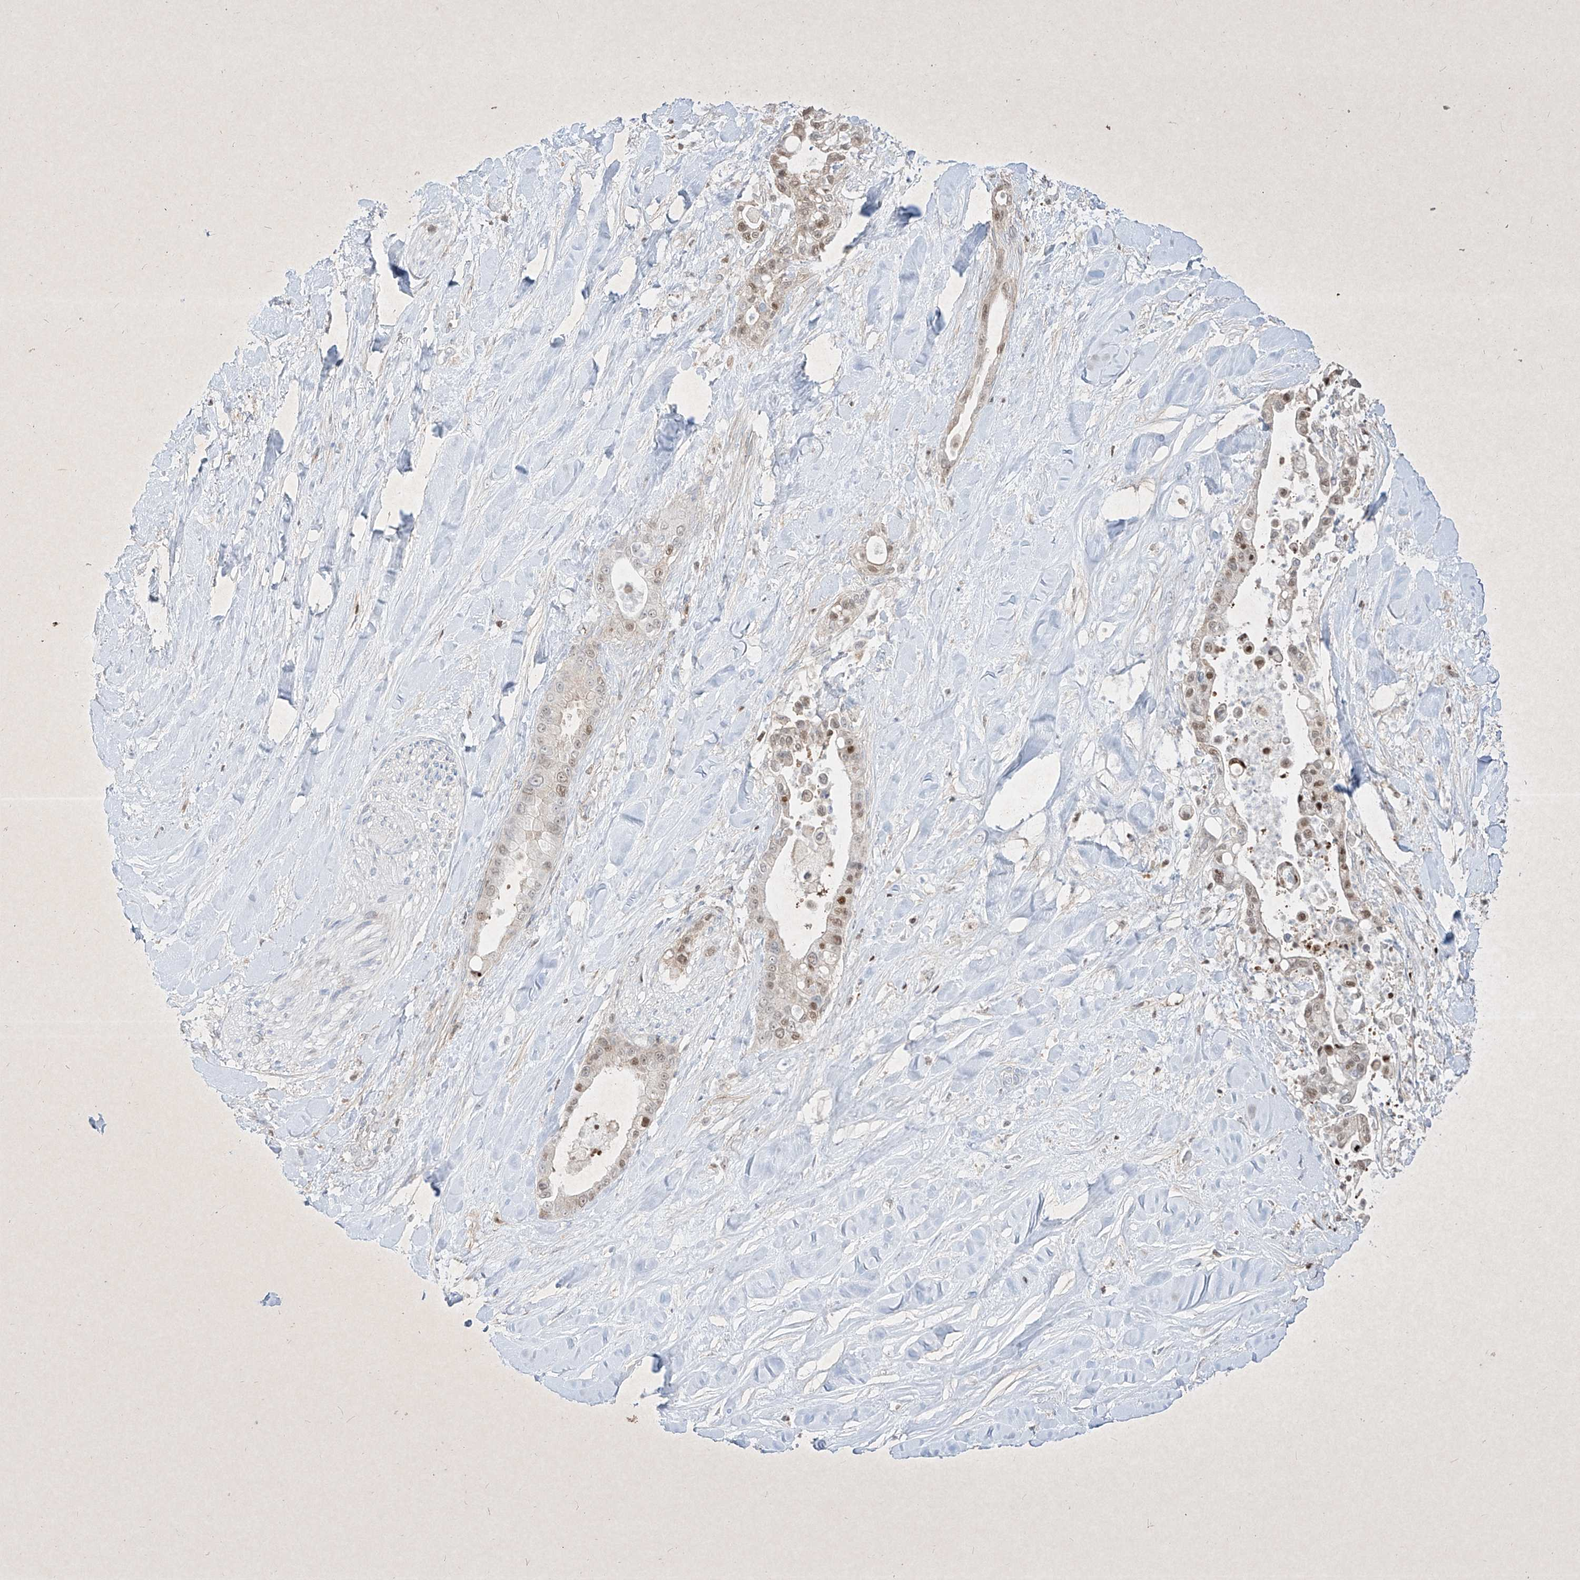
{"staining": {"intensity": "strong", "quantity": "25%-75%", "location": "cytoplasmic/membranous,nuclear"}, "tissue": "liver cancer", "cell_type": "Tumor cells", "image_type": "cancer", "snomed": [{"axis": "morphology", "description": "Cholangiocarcinoma"}, {"axis": "topography", "description": "Liver"}], "caption": "An image of human cholangiocarcinoma (liver) stained for a protein demonstrates strong cytoplasmic/membranous and nuclear brown staining in tumor cells.", "gene": "PSMB10", "patient": {"sex": "female", "age": 54}}